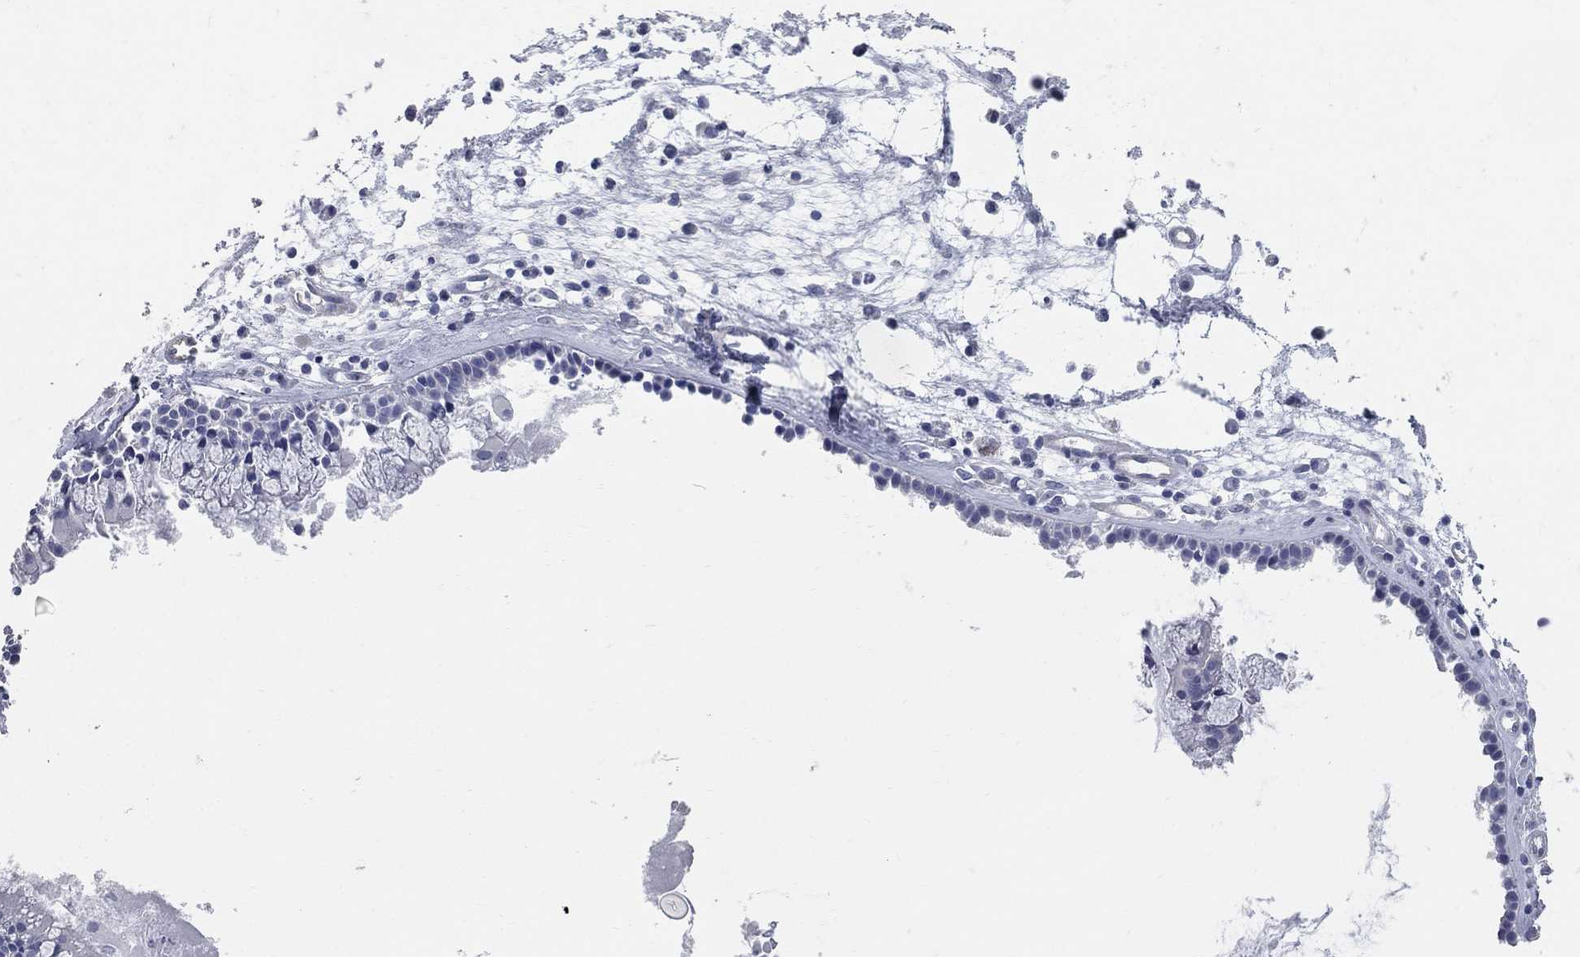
{"staining": {"intensity": "negative", "quantity": "none", "location": "none"}, "tissue": "nasopharynx", "cell_type": "Respiratory epithelial cells", "image_type": "normal", "snomed": [{"axis": "morphology", "description": "Normal tissue, NOS"}, {"axis": "topography", "description": "Nasopharynx"}], "caption": "This is a photomicrograph of IHC staining of normal nasopharynx, which shows no positivity in respiratory epithelial cells.", "gene": "AOX1", "patient": {"sex": "female", "age": 47}}